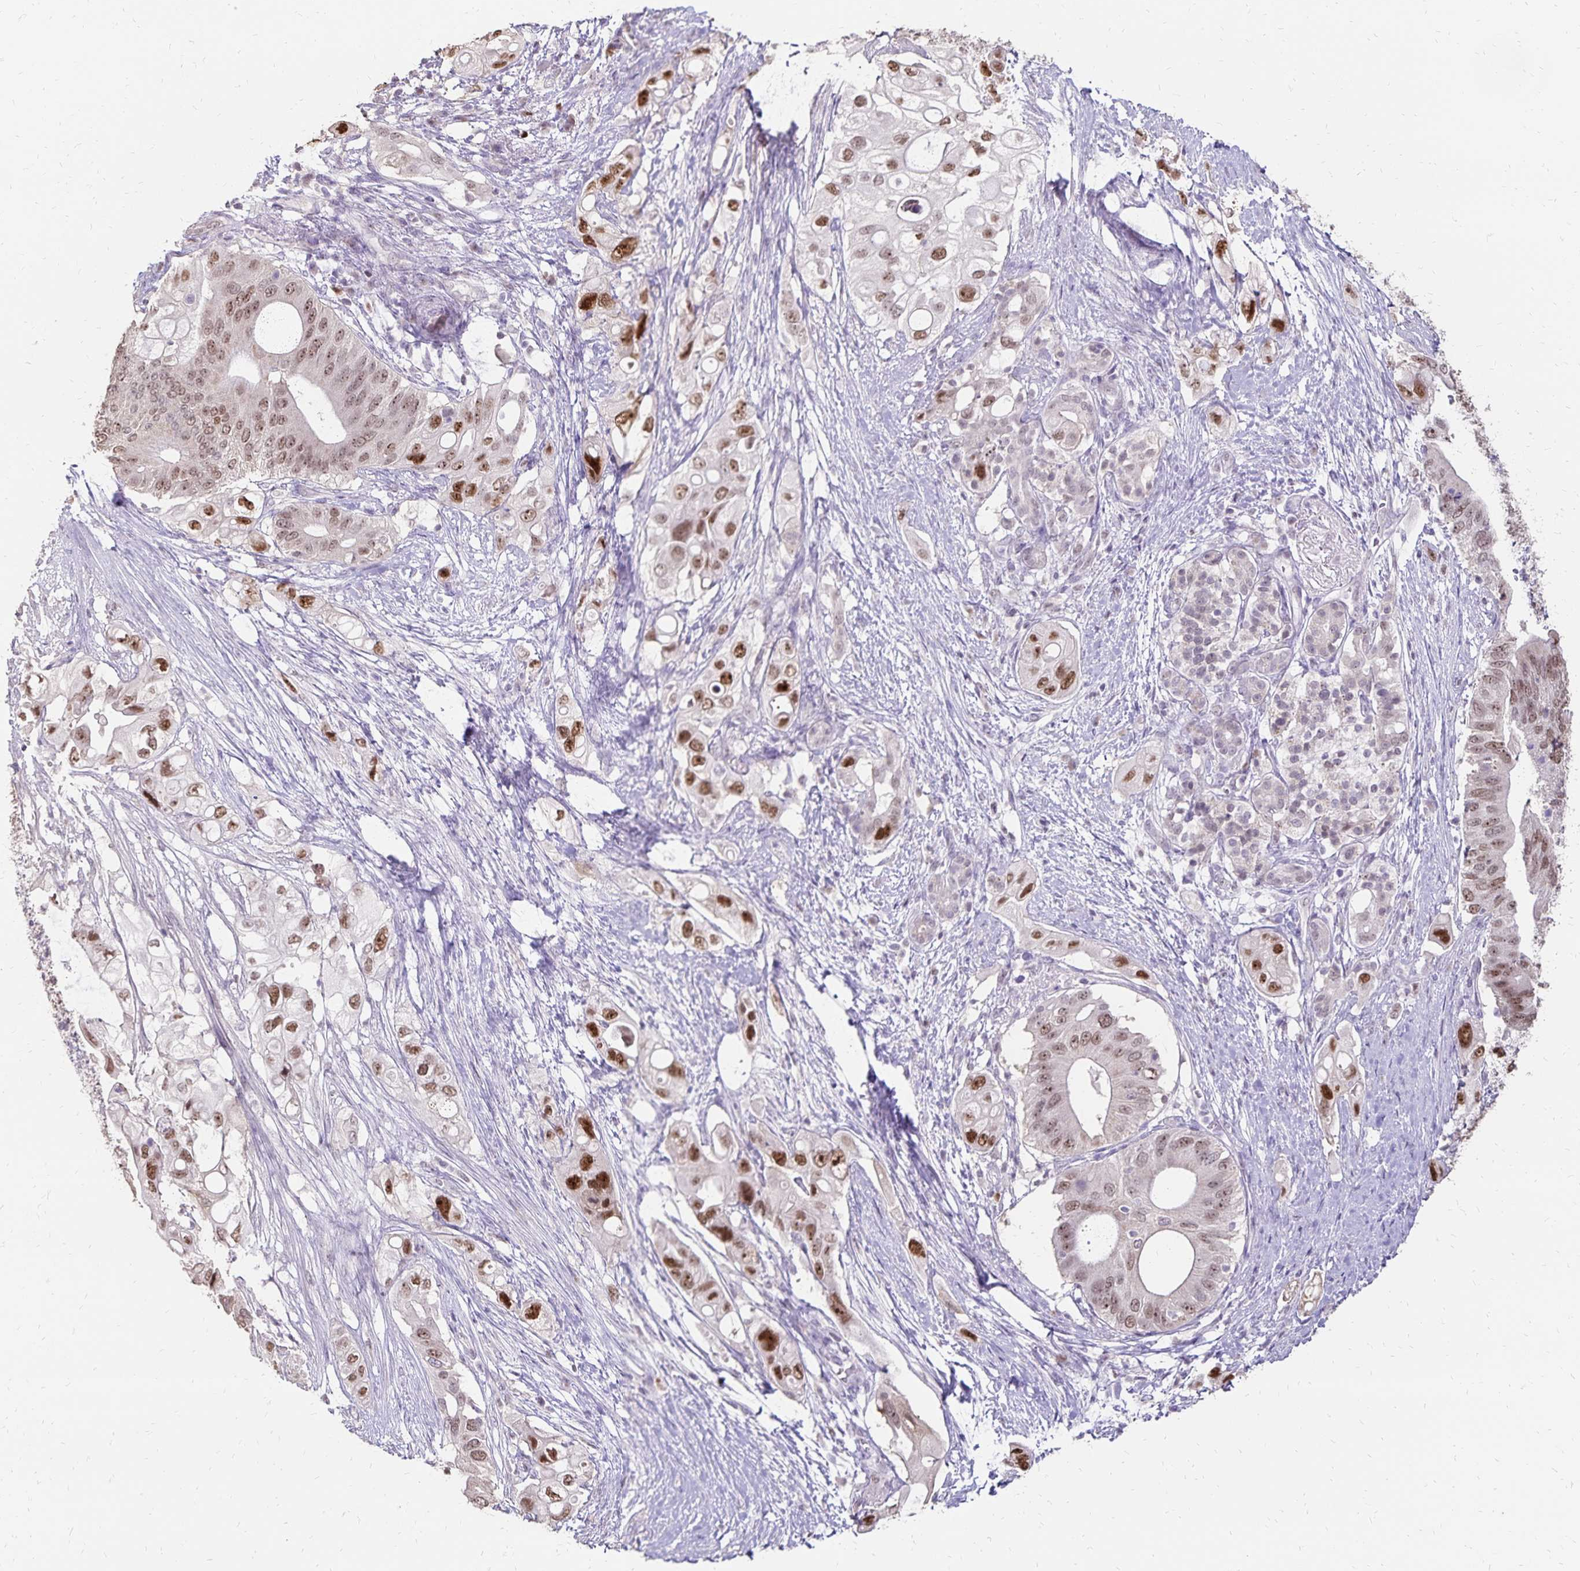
{"staining": {"intensity": "strong", "quantity": "25%-75%", "location": "nuclear"}, "tissue": "pancreatic cancer", "cell_type": "Tumor cells", "image_type": "cancer", "snomed": [{"axis": "morphology", "description": "Adenocarcinoma, NOS"}, {"axis": "topography", "description": "Pancreas"}], "caption": "Immunohistochemical staining of adenocarcinoma (pancreatic) shows strong nuclear protein positivity in approximately 25%-75% of tumor cells.", "gene": "POLB", "patient": {"sex": "female", "age": 72}}